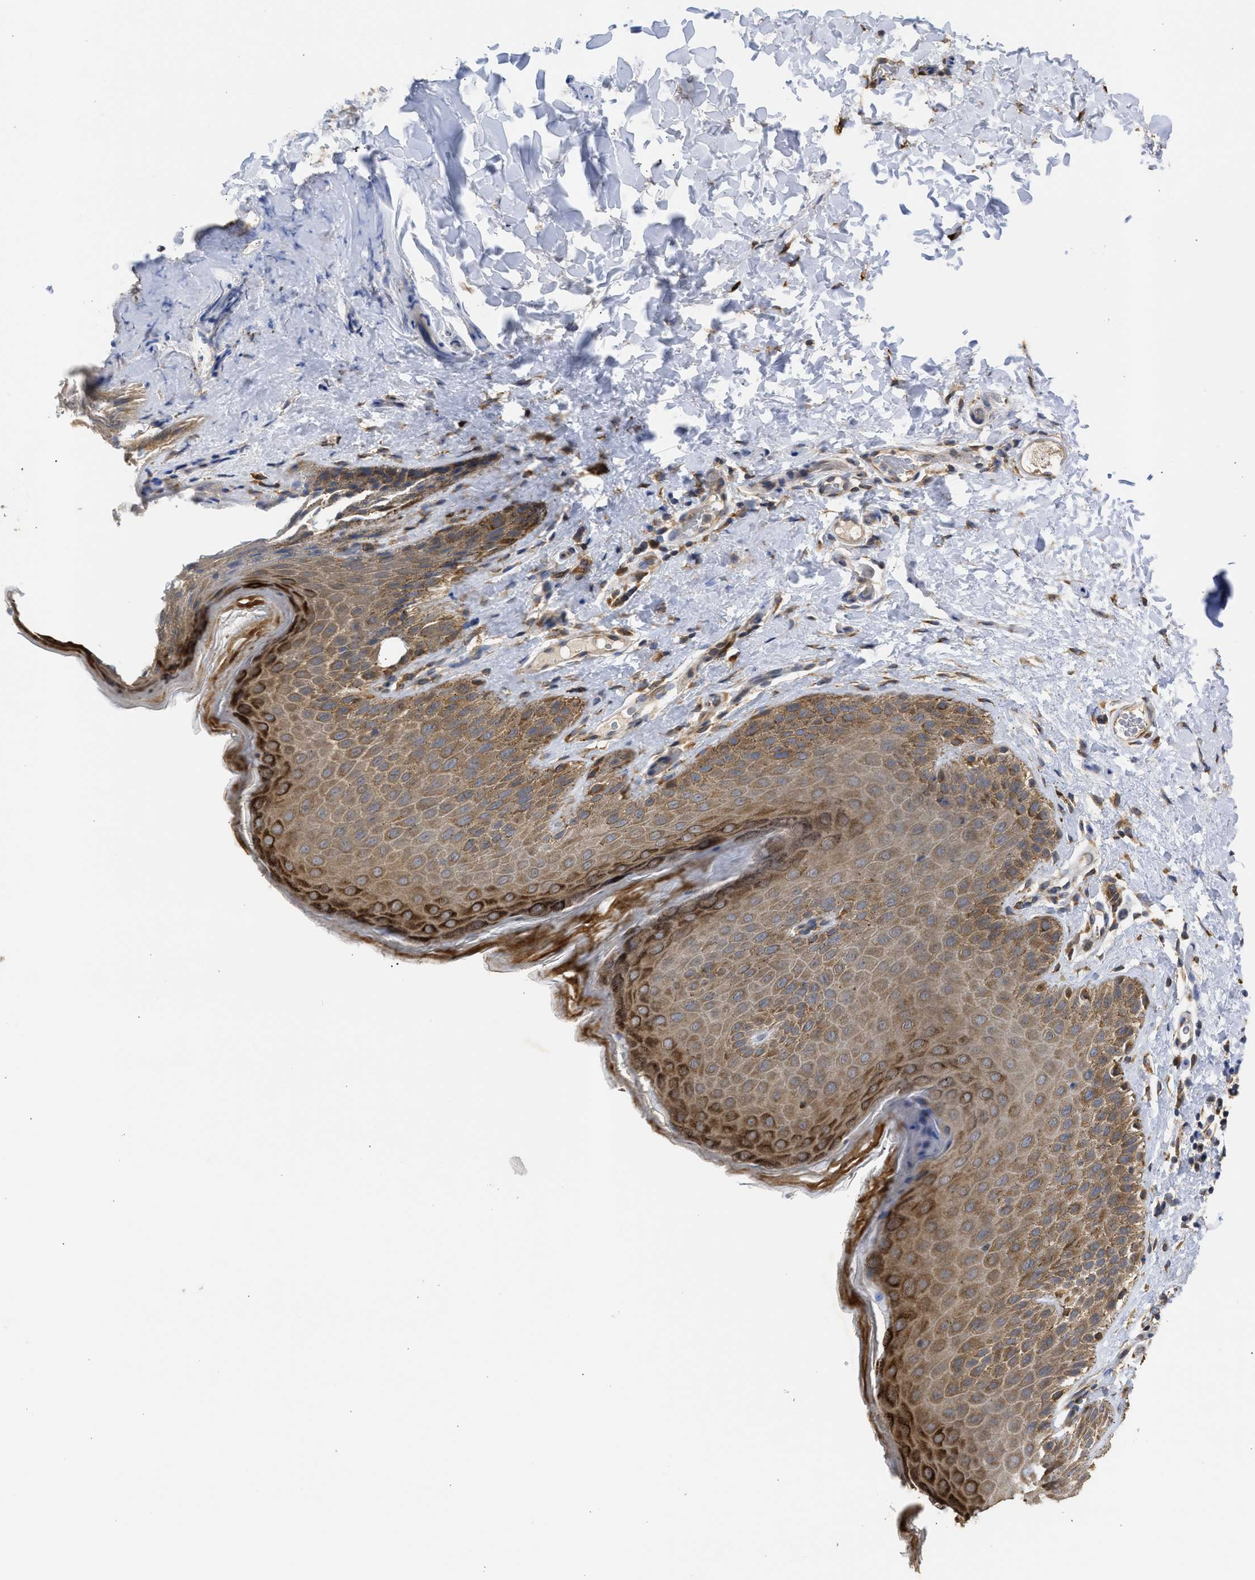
{"staining": {"intensity": "moderate", "quantity": ">75%", "location": "cytoplasmic/membranous"}, "tissue": "skin", "cell_type": "Epidermal cells", "image_type": "normal", "snomed": [{"axis": "morphology", "description": "Normal tissue, NOS"}, {"axis": "topography", "description": "Anal"}], "caption": "About >75% of epidermal cells in benign human skin demonstrate moderate cytoplasmic/membranous protein staining as visualized by brown immunohistochemical staining.", "gene": "DNAJC1", "patient": {"sex": "male", "age": 44}}